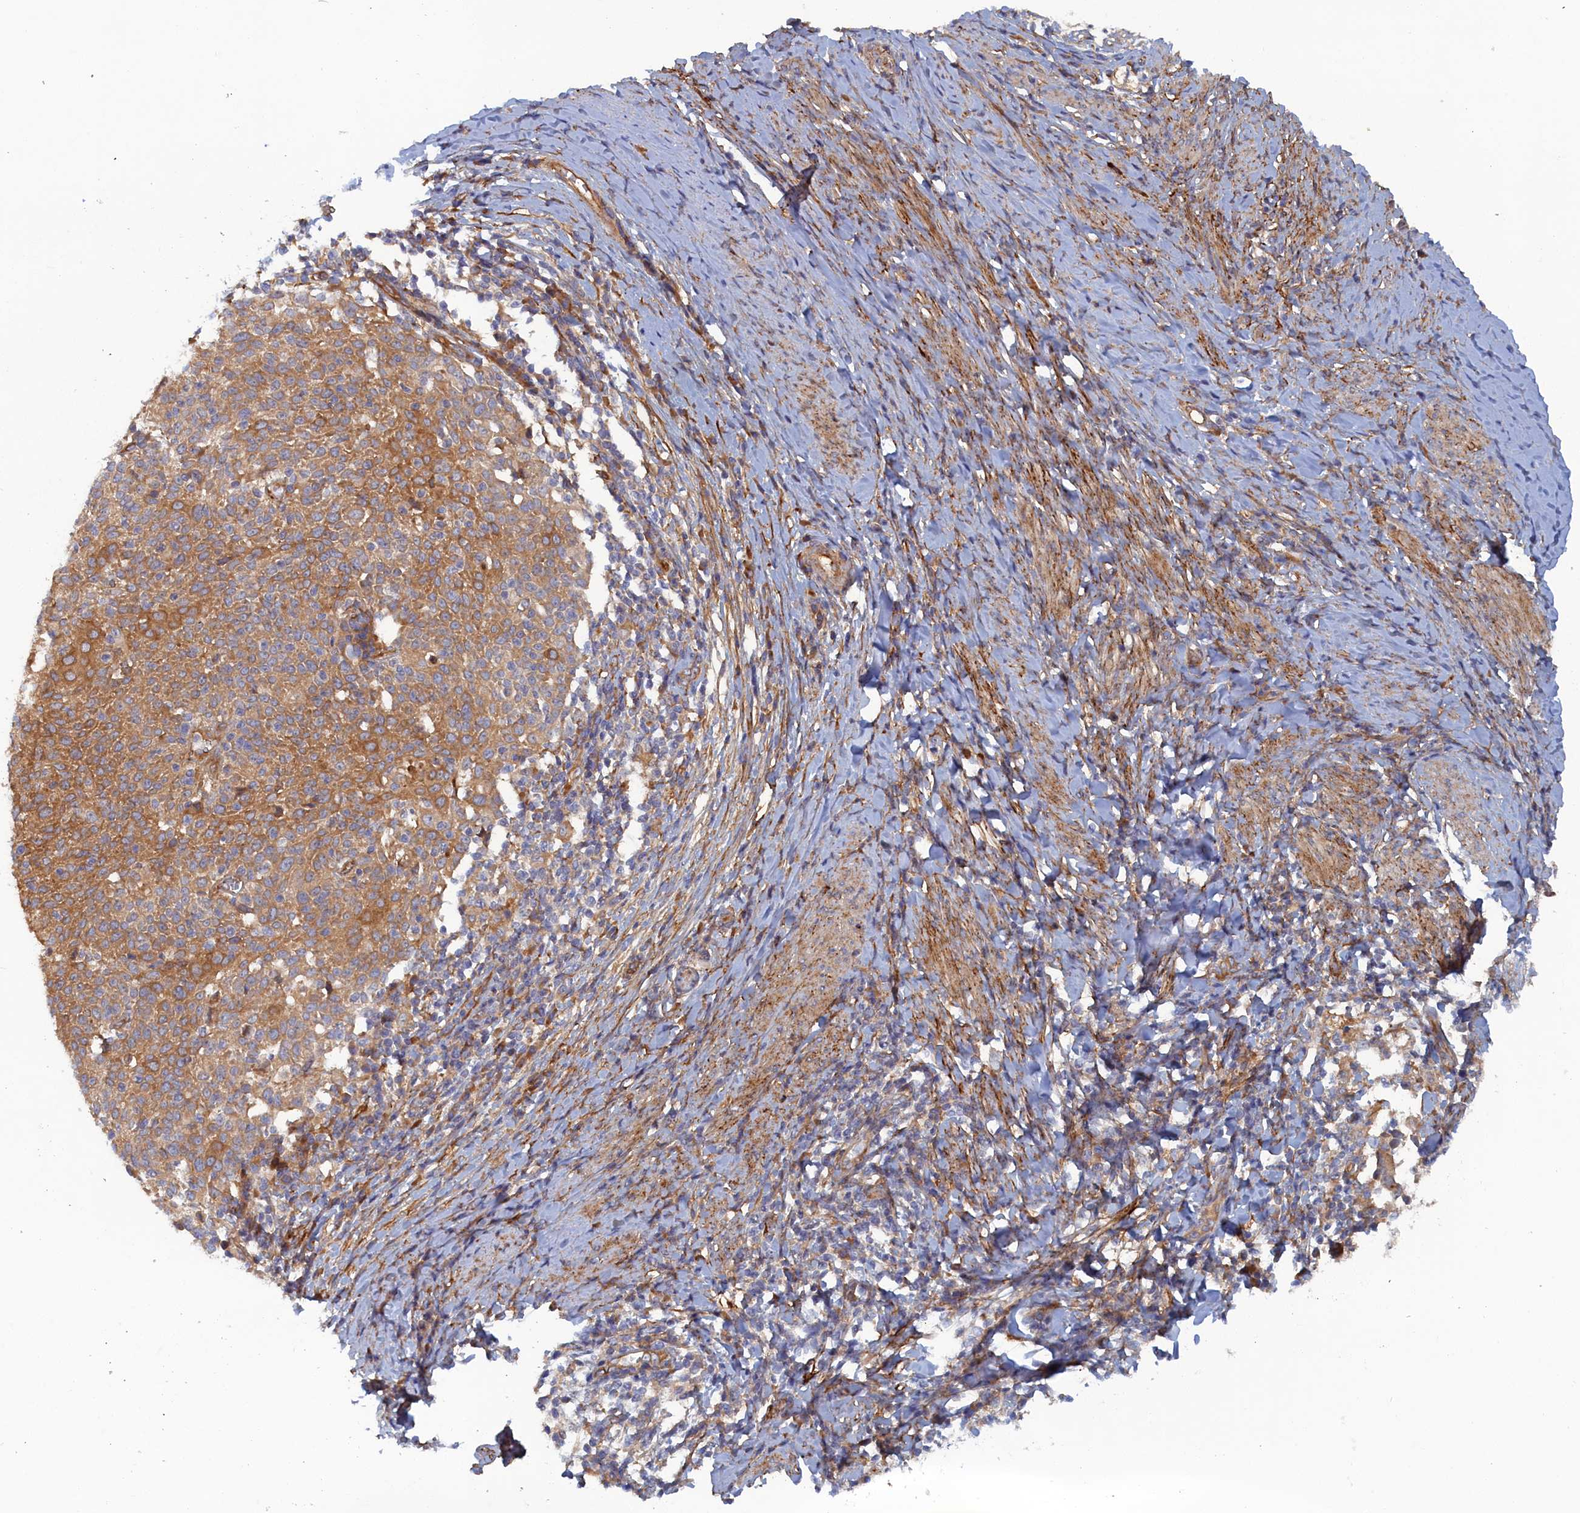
{"staining": {"intensity": "moderate", "quantity": ">75%", "location": "cytoplasmic/membranous"}, "tissue": "cervical cancer", "cell_type": "Tumor cells", "image_type": "cancer", "snomed": [{"axis": "morphology", "description": "Squamous cell carcinoma, NOS"}, {"axis": "topography", "description": "Cervix"}], "caption": "Immunohistochemistry (IHC) (DAB) staining of human cervical cancer shows moderate cytoplasmic/membranous protein expression in approximately >75% of tumor cells.", "gene": "TMEM196", "patient": {"sex": "female", "age": 52}}